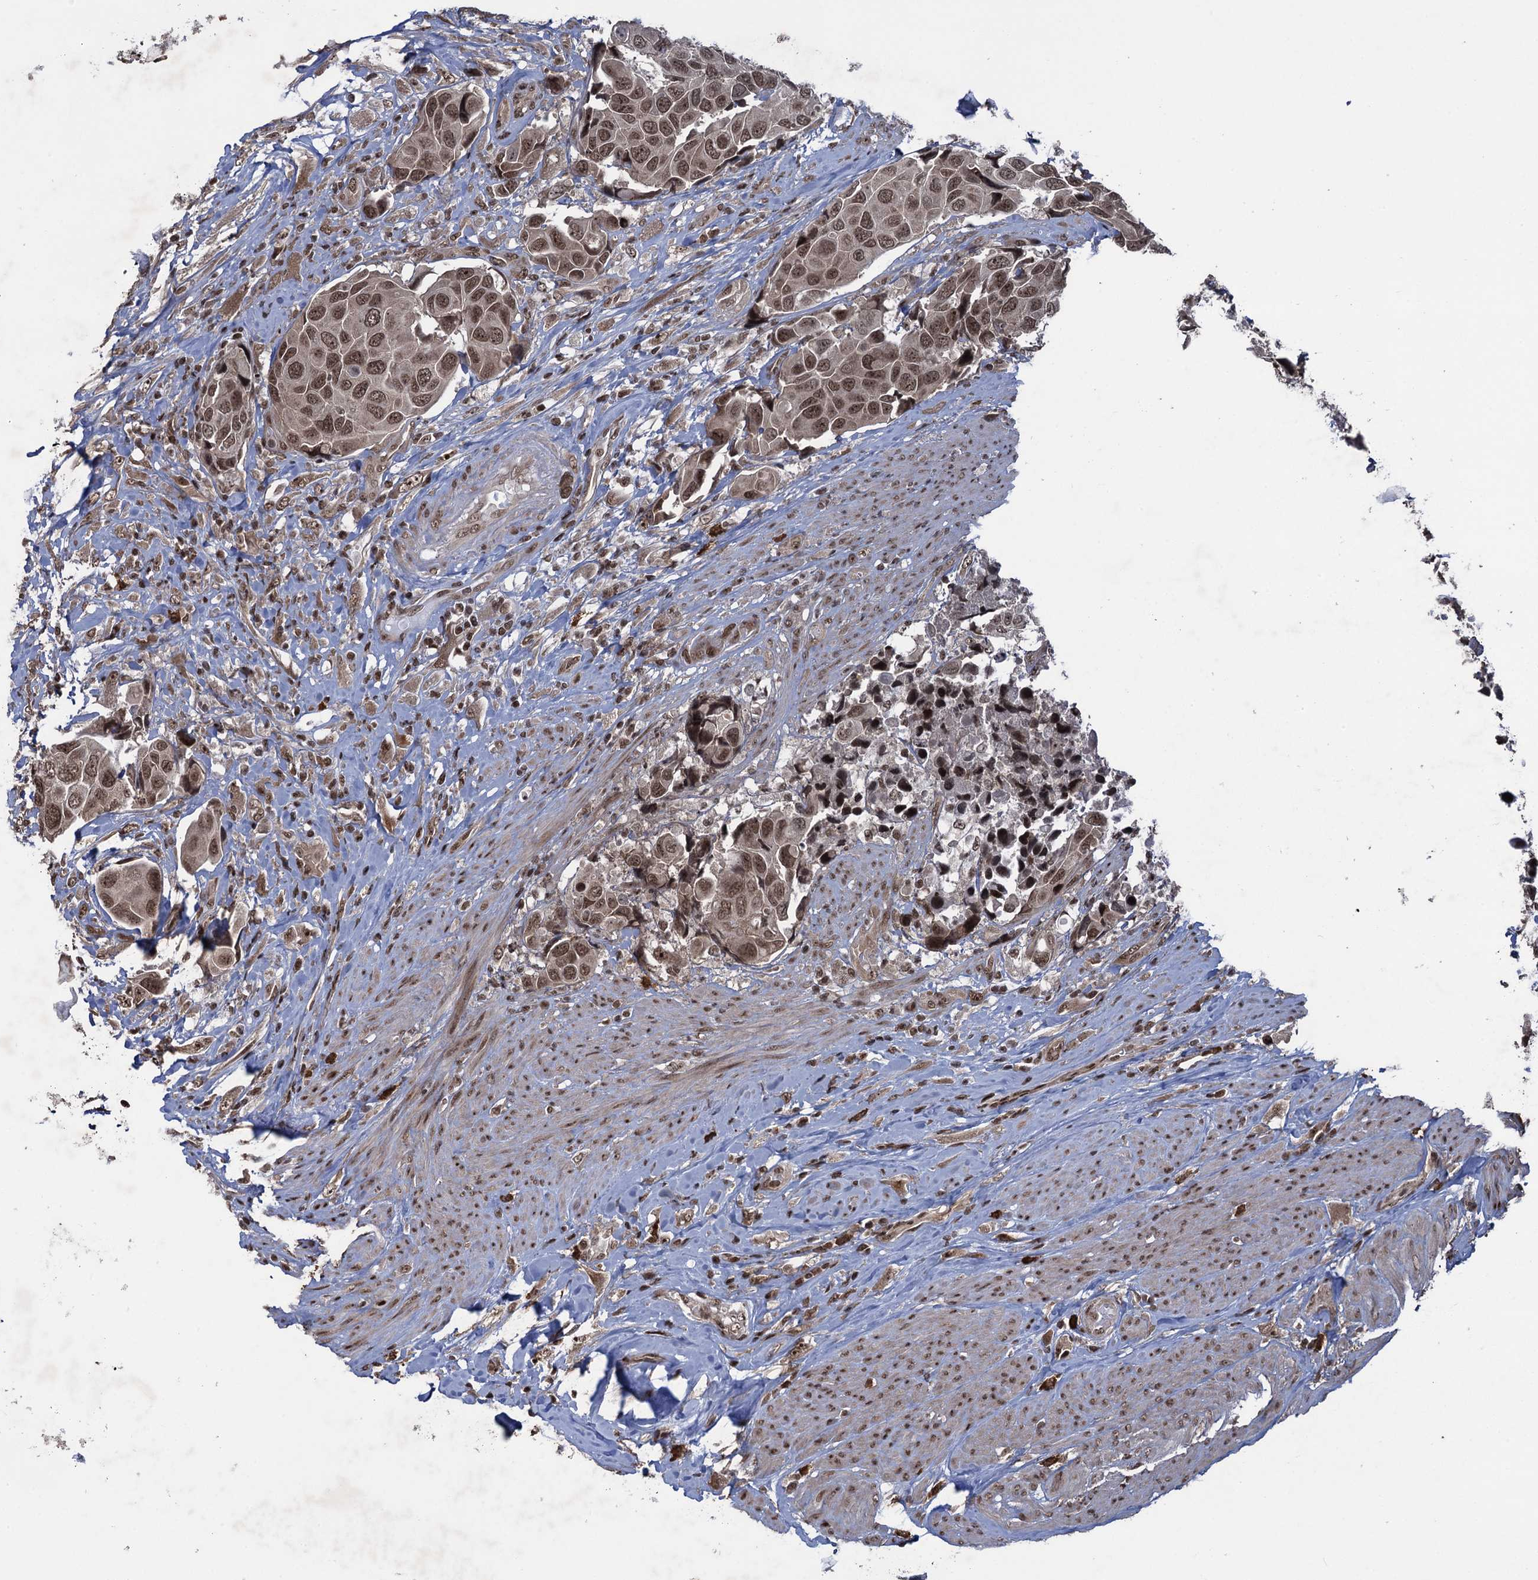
{"staining": {"intensity": "moderate", "quantity": ">75%", "location": "cytoplasmic/membranous,nuclear"}, "tissue": "urothelial cancer", "cell_type": "Tumor cells", "image_type": "cancer", "snomed": [{"axis": "morphology", "description": "Urothelial carcinoma, High grade"}, {"axis": "topography", "description": "Urinary bladder"}], "caption": "There is medium levels of moderate cytoplasmic/membranous and nuclear positivity in tumor cells of urothelial cancer, as demonstrated by immunohistochemical staining (brown color).", "gene": "ZNF169", "patient": {"sex": "male", "age": 74}}